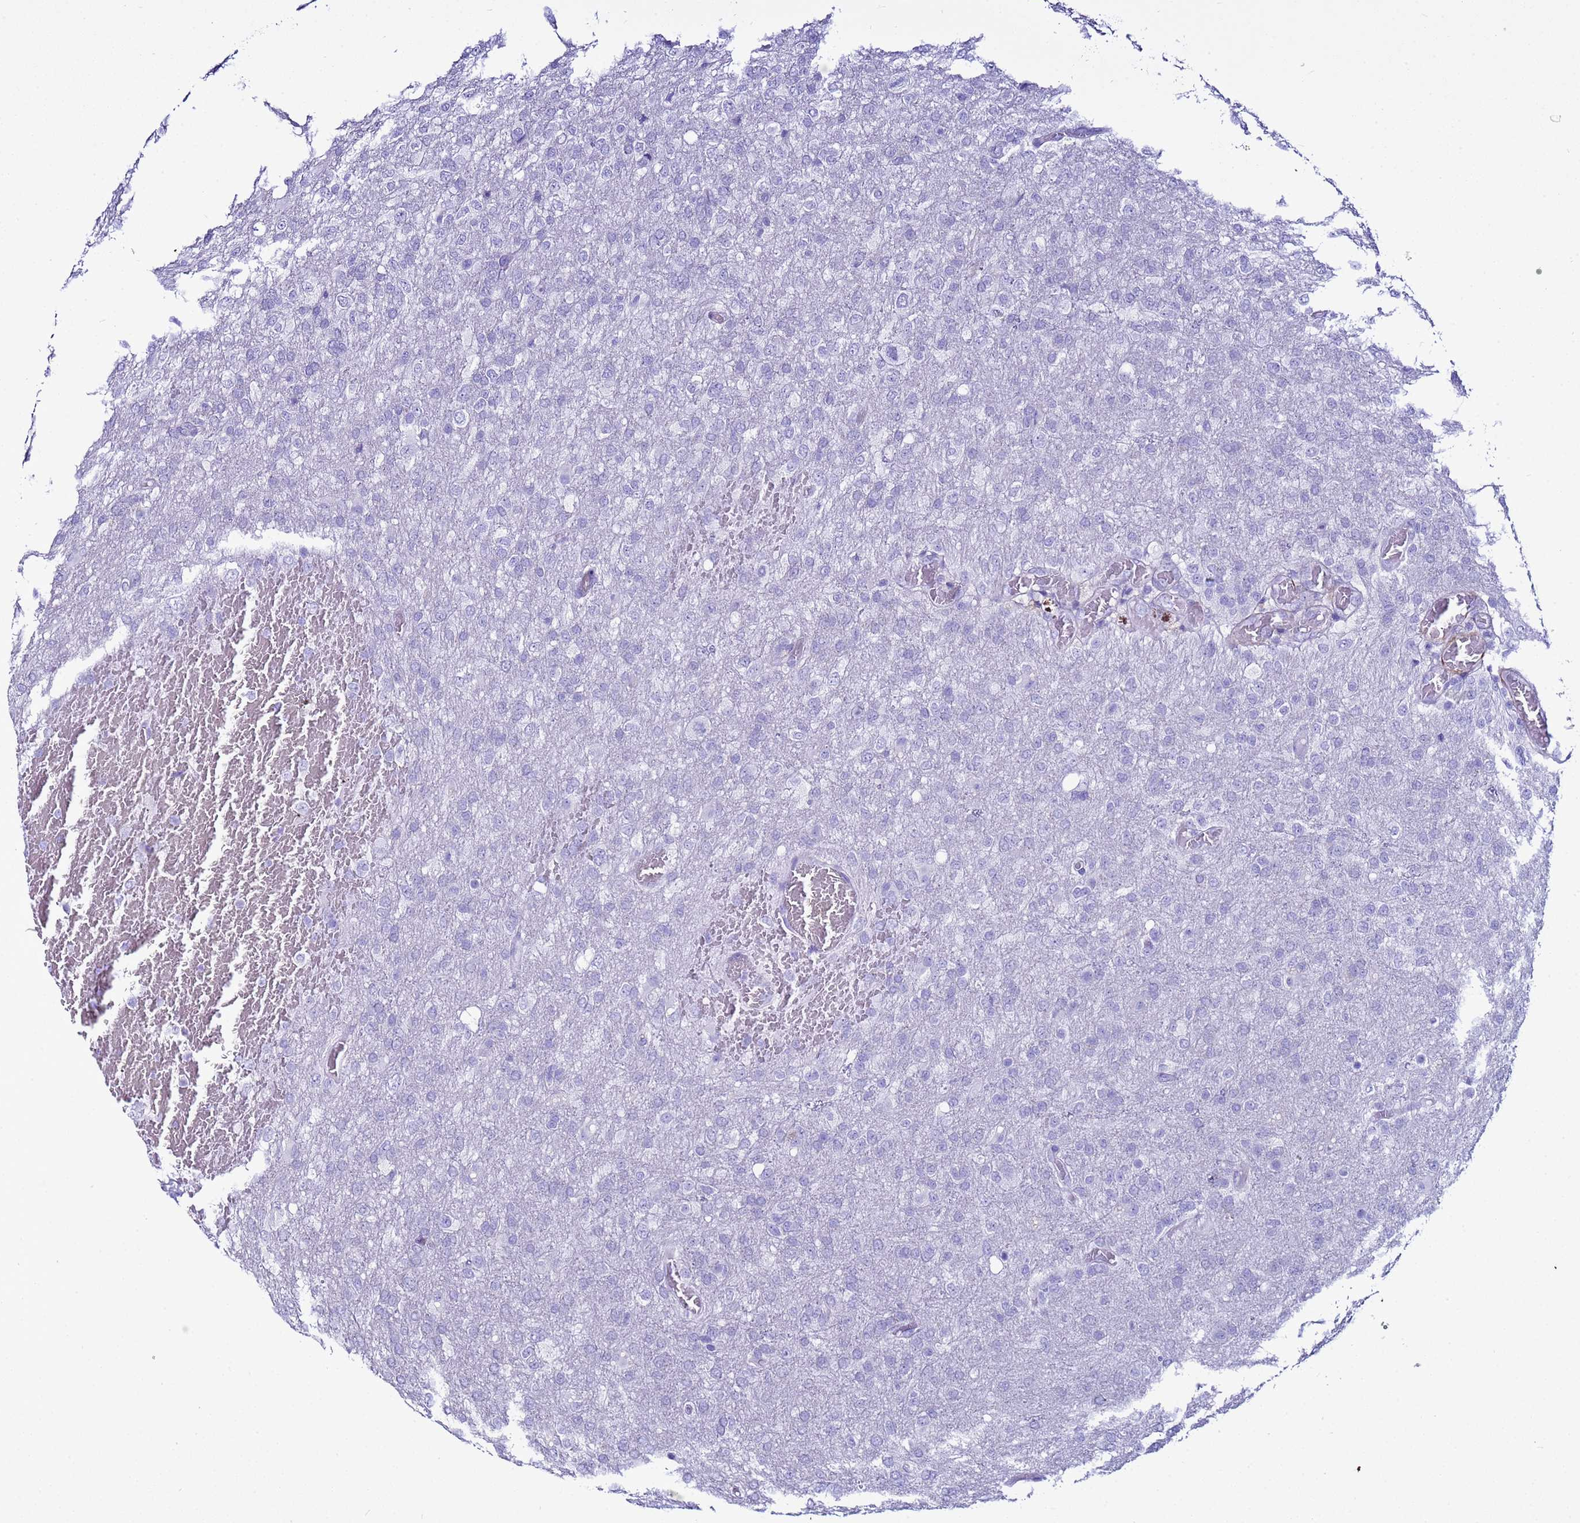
{"staining": {"intensity": "negative", "quantity": "none", "location": "none"}, "tissue": "glioma", "cell_type": "Tumor cells", "image_type": "cancer", "snomed": [{"axis": "morphology", "description": "Glioma, malignant, High grade"}, {"axis": "topography", "description": "Brain"}], "caption": "IHC histopathology image of human glioma stained for a protein (brown), which demonstrates no staining in tumor cells. (Immunohistochemistry, brightfield microscopy, high magnification).", "gene": "LCMT1", "patient": {"sex": "female", "age": 74}}